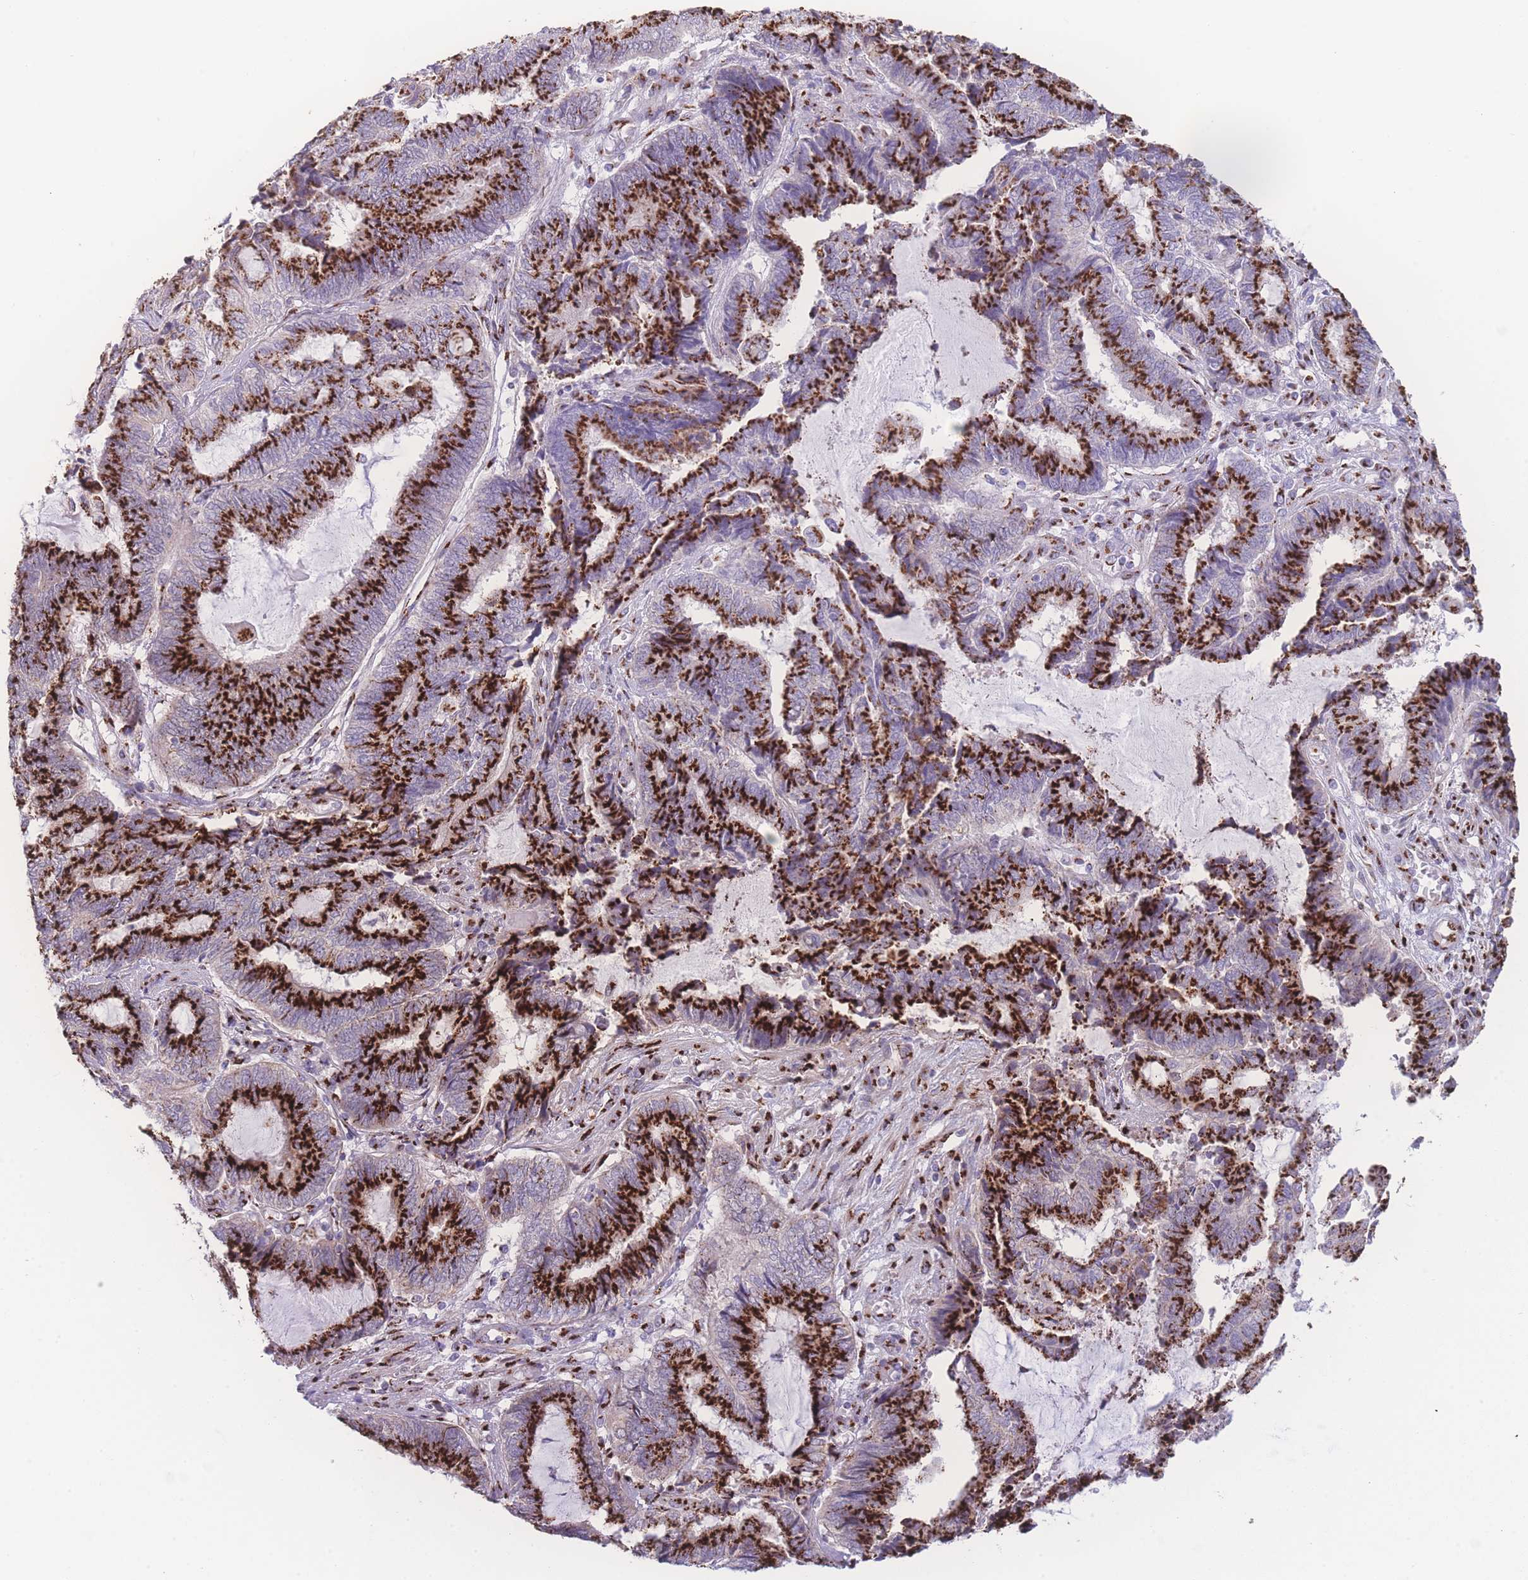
{"staining": {"intensity": "strong", "quantity": ">75%", "location": "cytoplasmic/membranous"}, "tissue": "endometrial cancer", "cell_type": "Tumor cells", "image_type": "cancer", "snomed": [{"axis": "morphology", "description": "Adenocarcinoma, NOS"}, {"axis": "topography", "description": "Uterus"}, {"axis": "topography", "description": "Endometrium"}], "caption": "Protein expression analysis of human endometrial cancer reveals strong cytoplasmic/membranous expression in approximately >75% of tumor cells. Nuclei are stained in blue.", "gene": "GOLM2", "patient": {"sex": "female", "age": 70}}